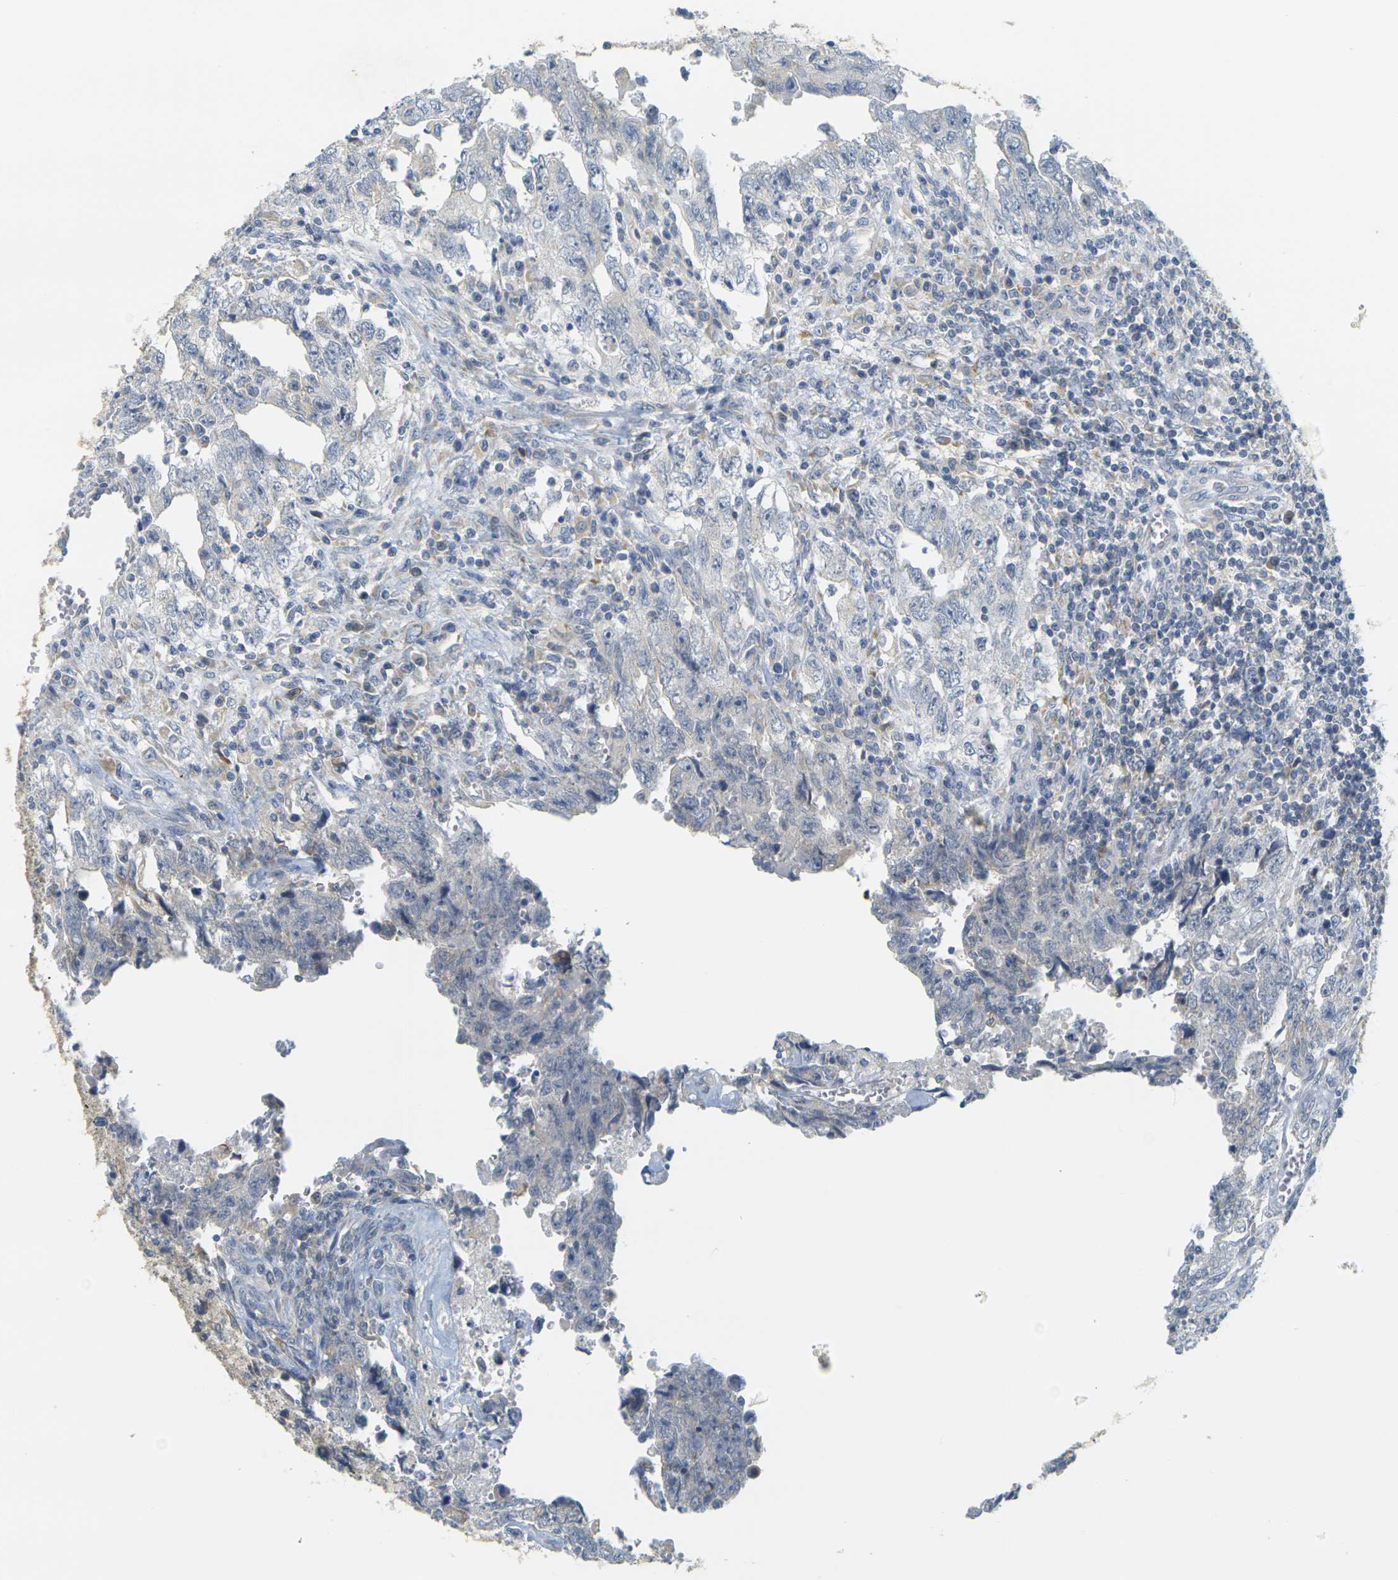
{"staining": {"intensity": "negative", "quantity": "none", "location": "none"}, "tissue": "testis cancer", "cell_type": "Tumor cells", "image_type": "cancer", "snomed": [{"axis": "morphology", "description": "Carcinoma, Embryonal, NOS"}, {"axis": "topography", "description": "Testis"}], "caption": "Immunohistochemical staining of human testis embryonal carcinoma exhibits no significant staining in tumor cells. (Brightfield microscopy of DAB (3,3'-diaminobenzidine) IHC at high magnification).", "gene": "GDAP1", "patient": {"sex": "male", "age": 28}}